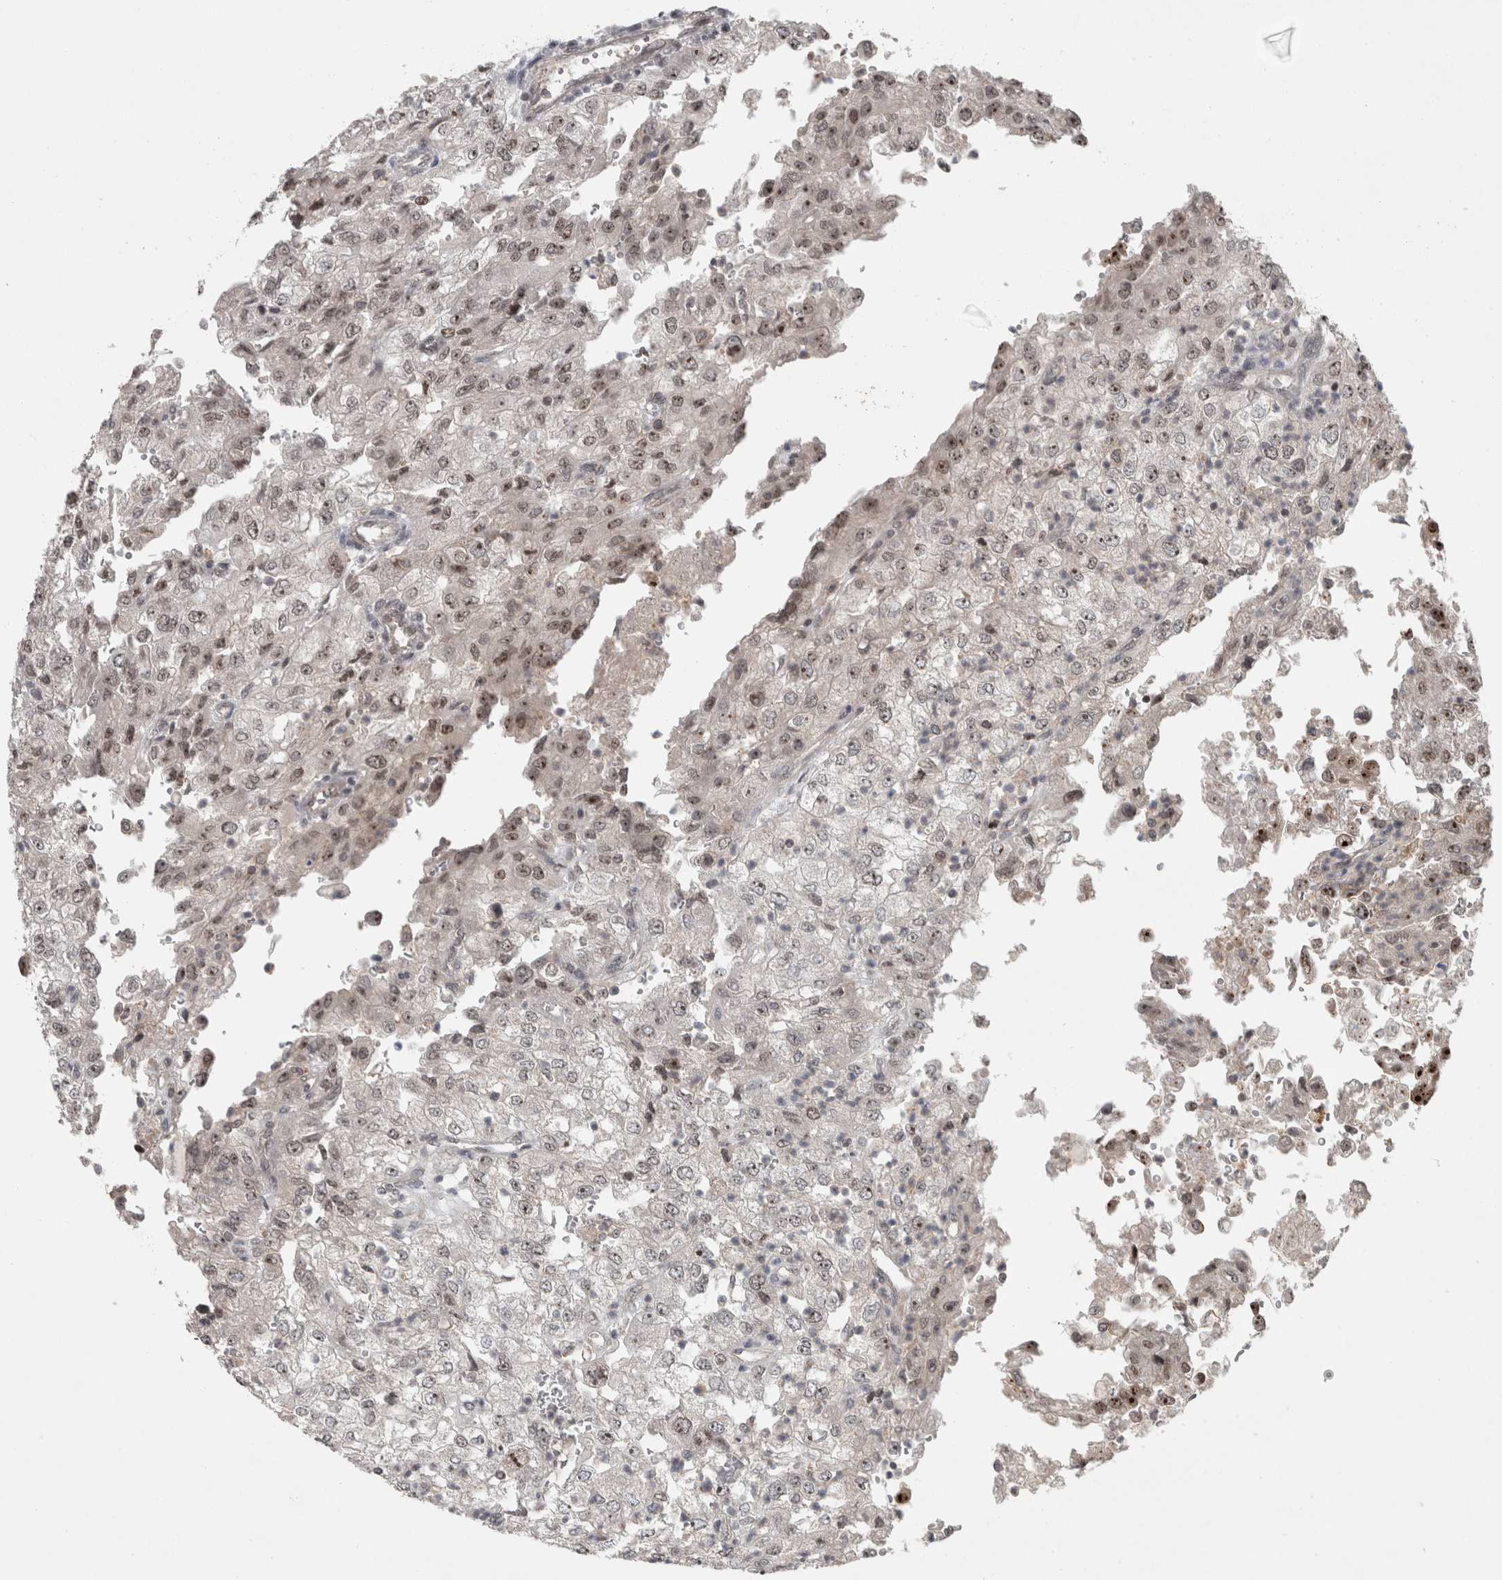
{"staining": {"intensity": "moderate", "quantity": "25%-75%", "location": "nuclear"}, "tissue": "renal cancer", "cell_type": "Tumor cells", "image_type": "cancer", "snomed": [{"axis": "morphology", "description": "Adenocarcinoma, NOS"}, {"axis": "topography", "description": "Kidney"}], "caption": "This photomicrograph demonstrates renal cancer (adenocarcinoma) stained with immunohistochemistry to label a protein in brown. The nuclear of tumor cells show moderate positivity for the protein. Nuclei are counter-stained blue.", "gene": "RBM28", "patient": {"sex": "female", "age": 54}}